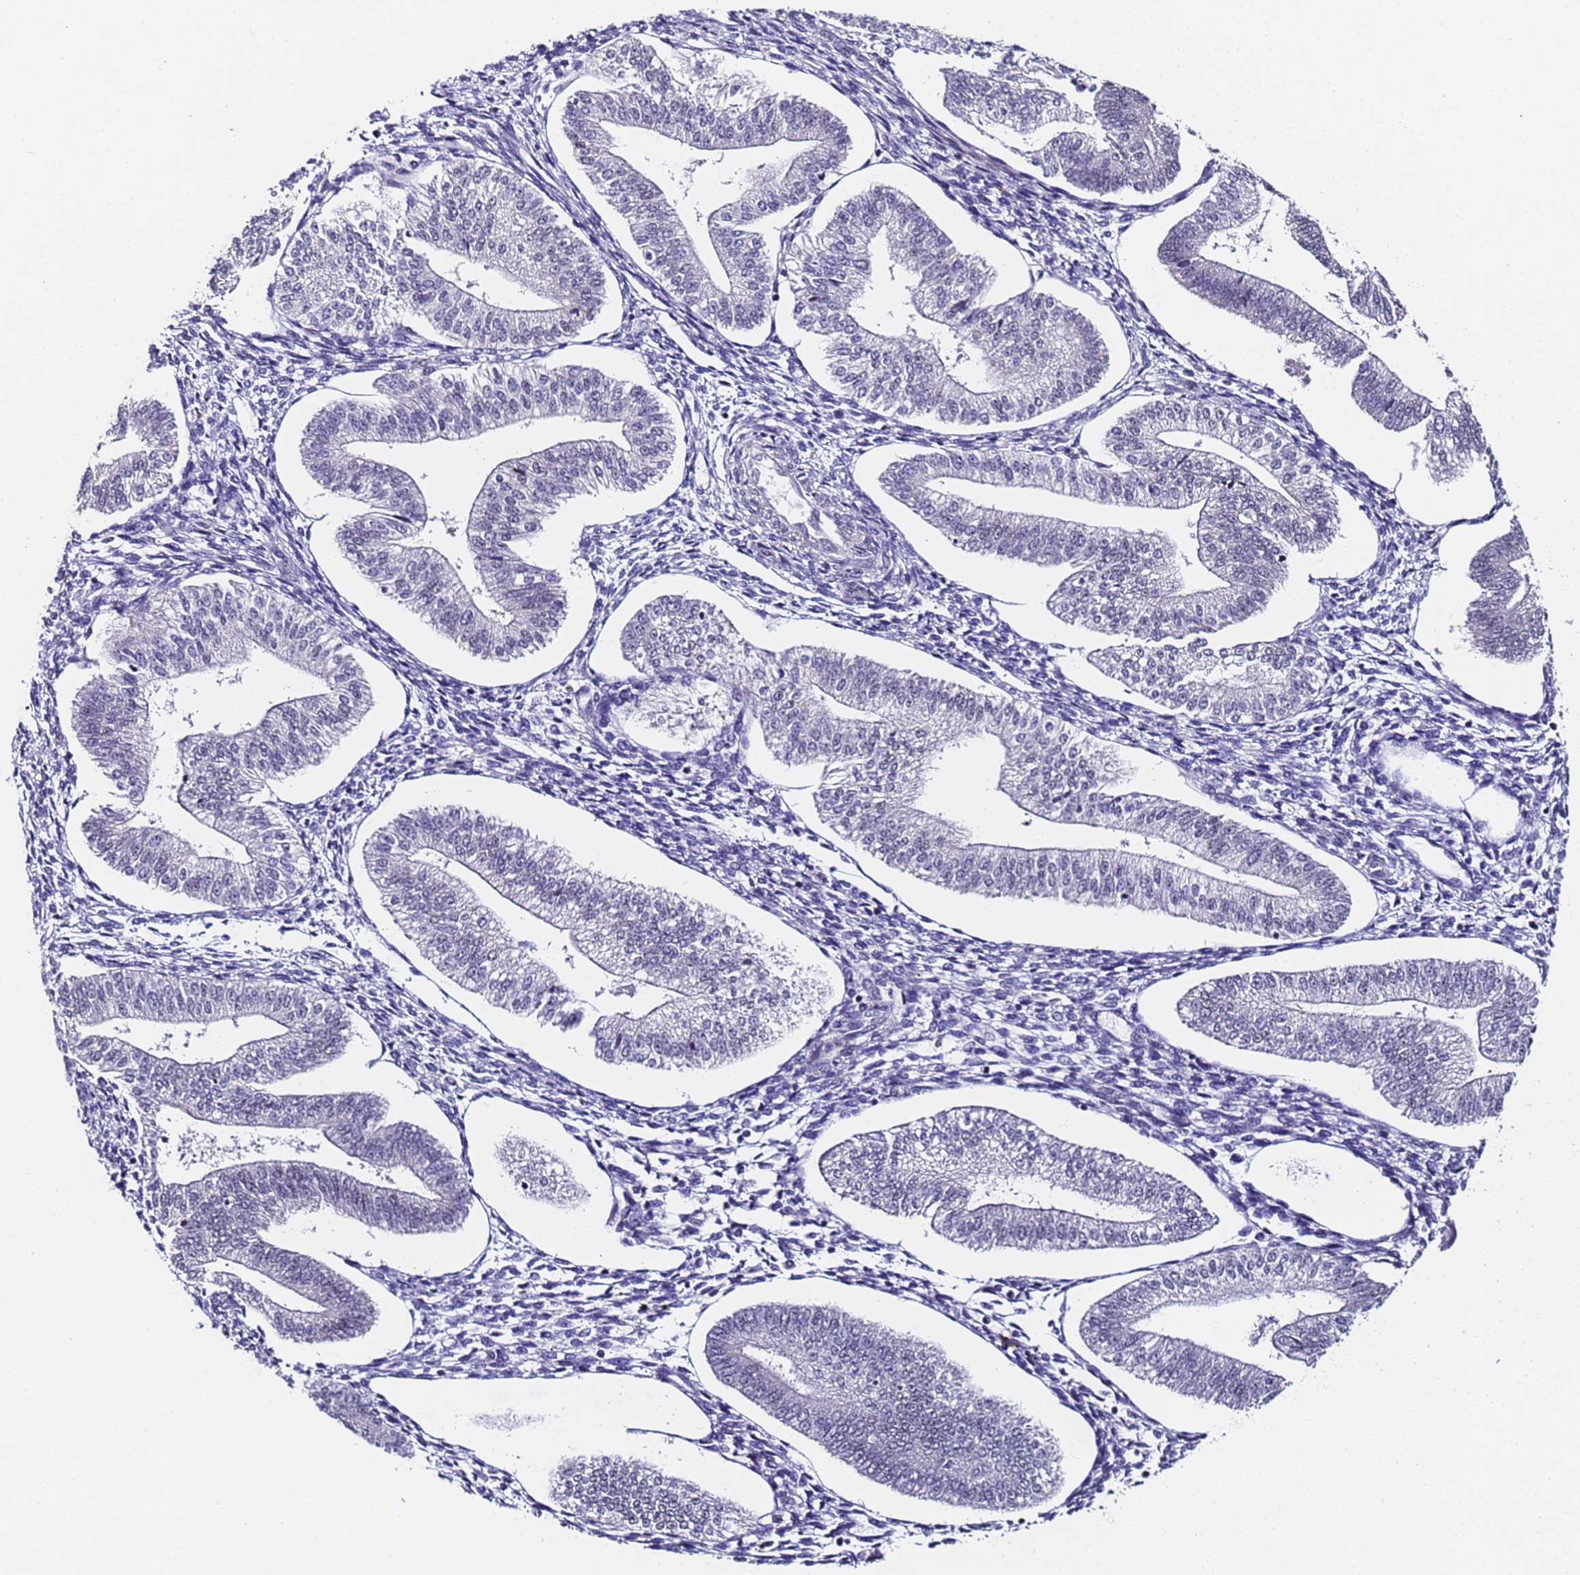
{"staining": {"intensity": "negative", "quantity": "none", "location": "none"}, "tissue": "endometrium", "cell_type": "Cells in endometrial stroma", "image_type": "normal", "snomed": [{"axis": "morphology", "description": "Normal tissue, NOS"}, {"axis": "topography", "description": "Endometrium"}], "caption": "Normal endometrium was stained to show a protein in brown. There is no significant expression in cells in endometrial stroma. (Stains: DAB (3,3'-diaminobenzidine) immunohistochemistry (IHC) with hematoxylin counter stain, Microscopy: brightfield microscopy at high magnification).", "gene": "FNBP4", "patient": {"sex": "female", "age": 34}}